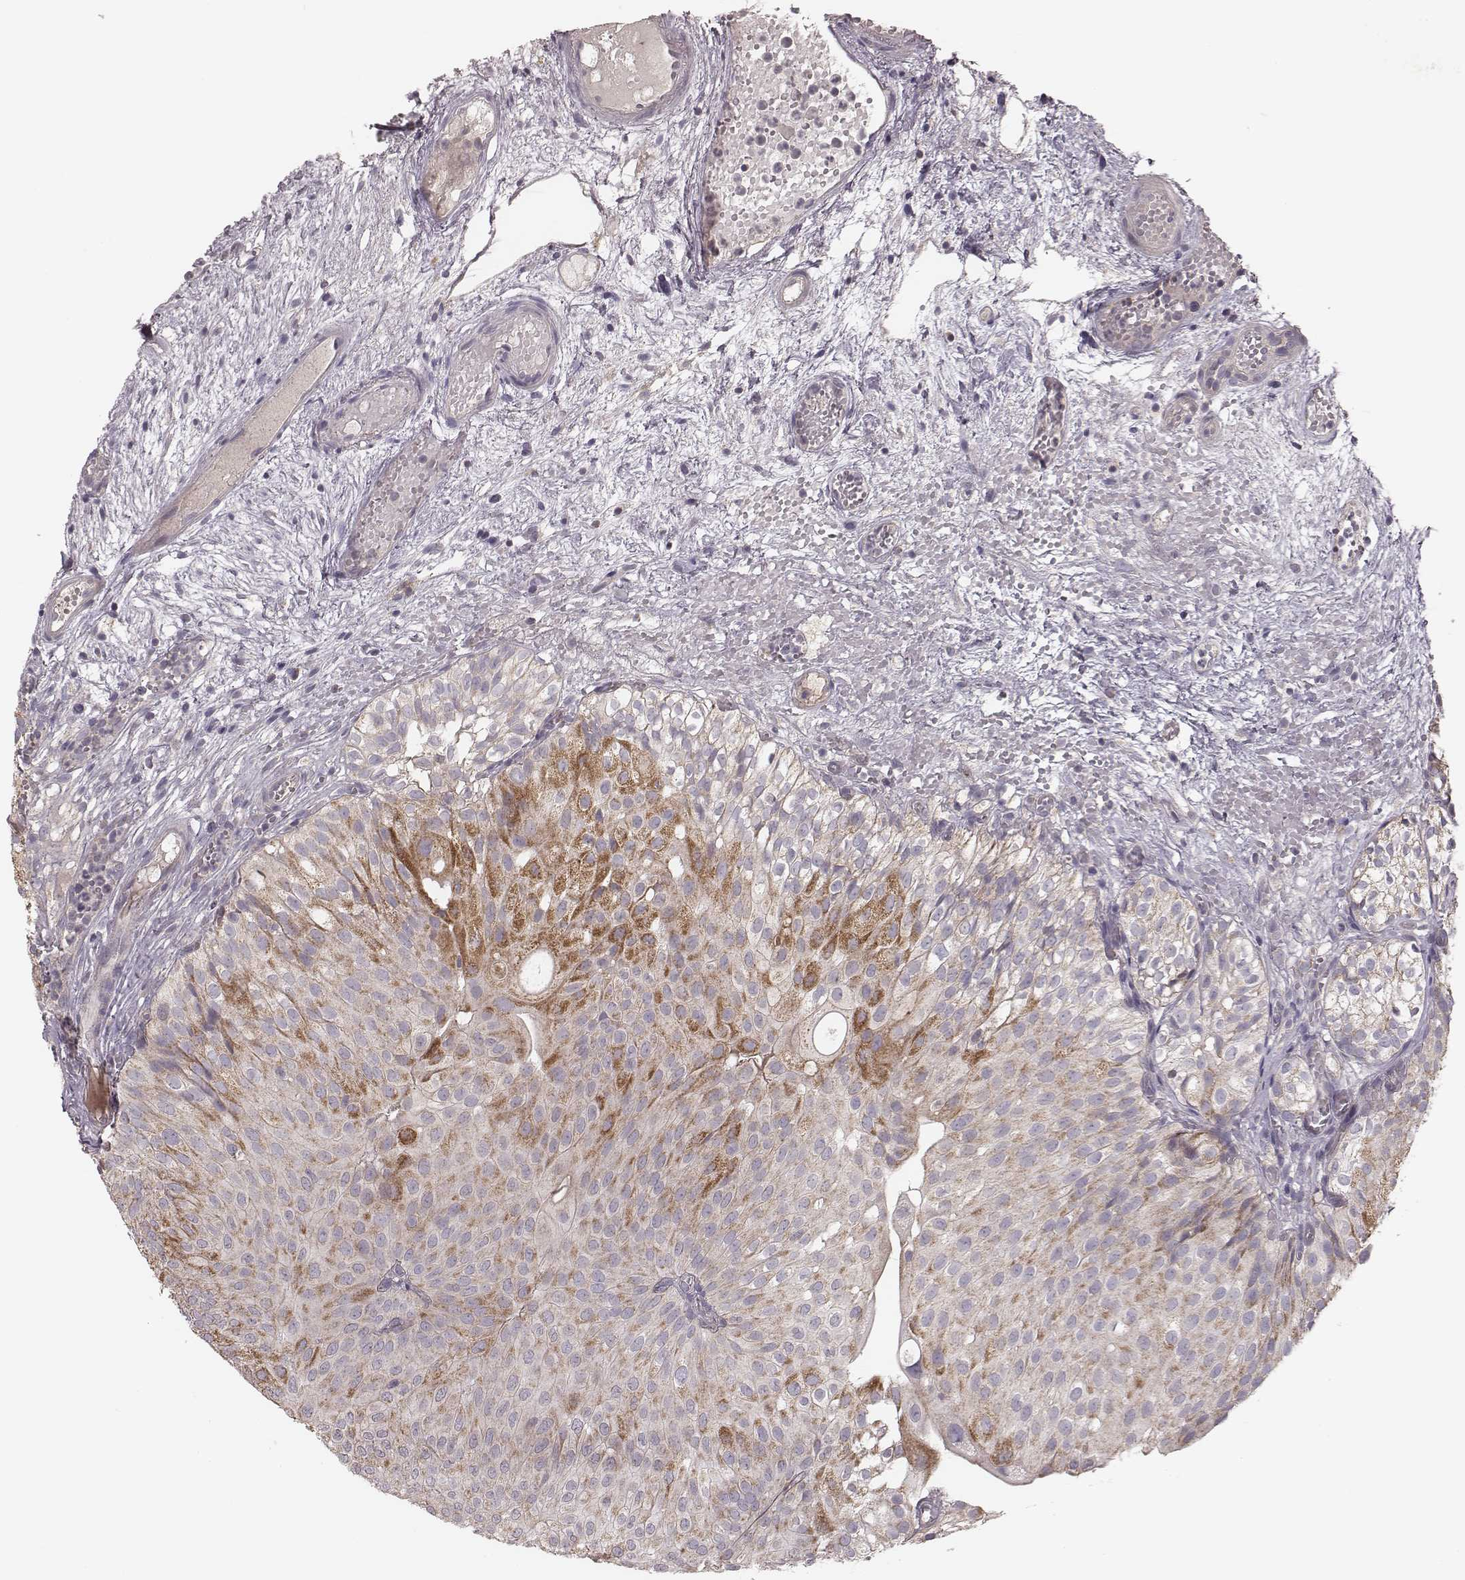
{"staining": {"intensity": "moderate", "quantity": "25%-75%", "location": "cytoplasmic/membranous"}, "tissue": "urothelial cancer", "cell_type": "Tumor cells", "image_type": "cancer", "snomed": [{"axis": "morphology", "description": "Urothelial carcinoma, Low grade"}, {"axis": "topography", "description": "Urinary bladder"}], "caption": "Tumor cells reveal medium levels of moderate cytoplasmic/membranous expression in approximately 25%-75% of cells in human low-grade urothelial carcinoma. The staining was performed using DAB to visualize the protein expression in brown, while the nuclei were stained in blue with hematoxylin (Magnification: 20x).", "gene": "MRPS27", "patient": {"sex": "male", "age": 72}}